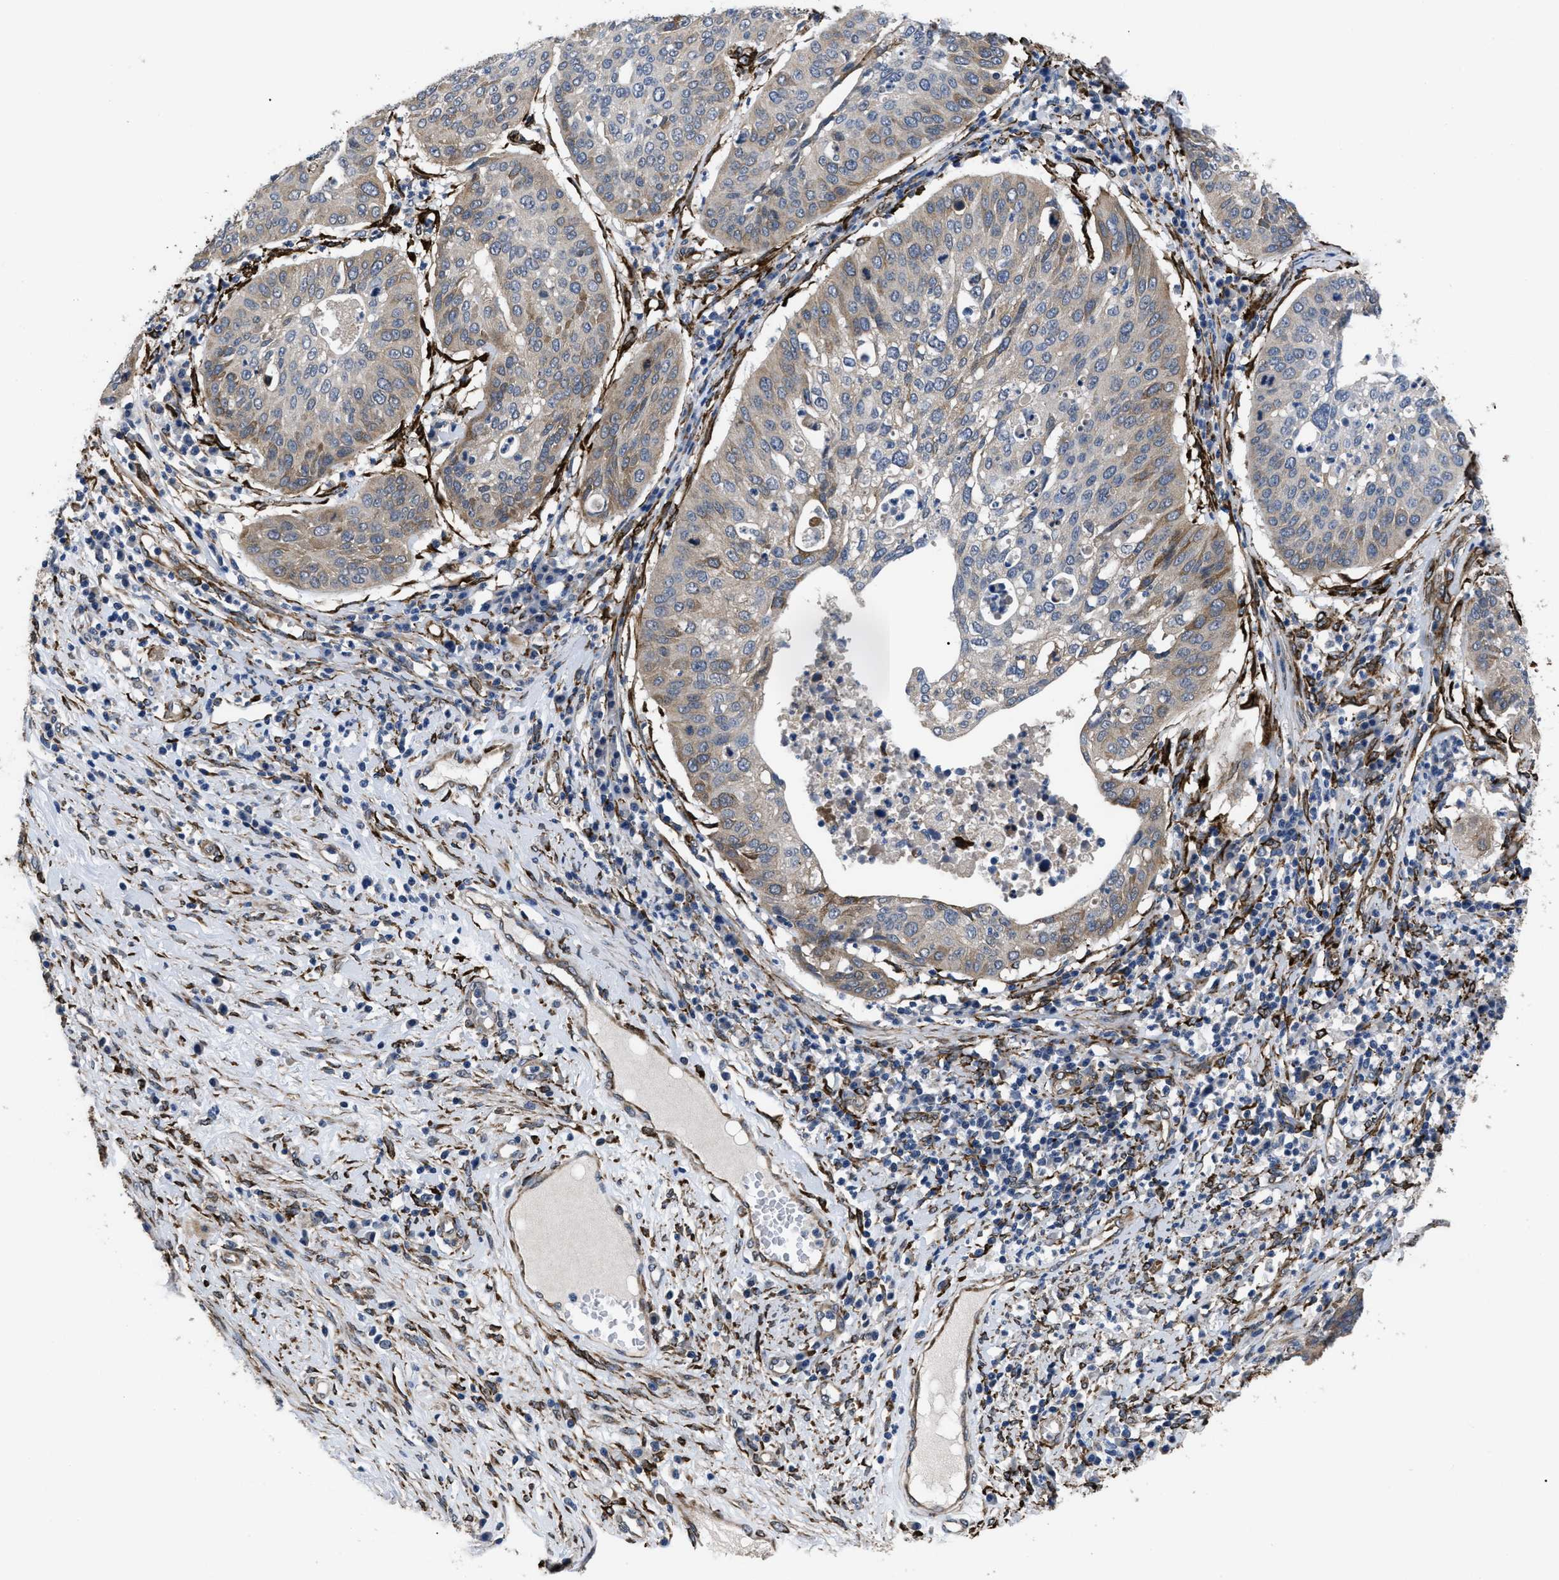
{"staining": {"intensity": "weak", "quantity": "<25%", "location": "cytoplasmic/membranous"}, "tissue": "cervical cancer", "cell_type": "Tumor cells", "image_type": "cancer", "snomed": [{"axis": "morphology", "description": "Normal tissue, NOS"}, {"axis": "morphology", "description": "Squamous cell carcinoma, NOS"}, {"axis": "topography", "description": "Cervix"}], "caption": "Tumor cells show no significant protein expression in cervical cancer (squamous cell carcinoma).", "gene": "SQLE", "patient": {"sex": "female", "age": 39}}